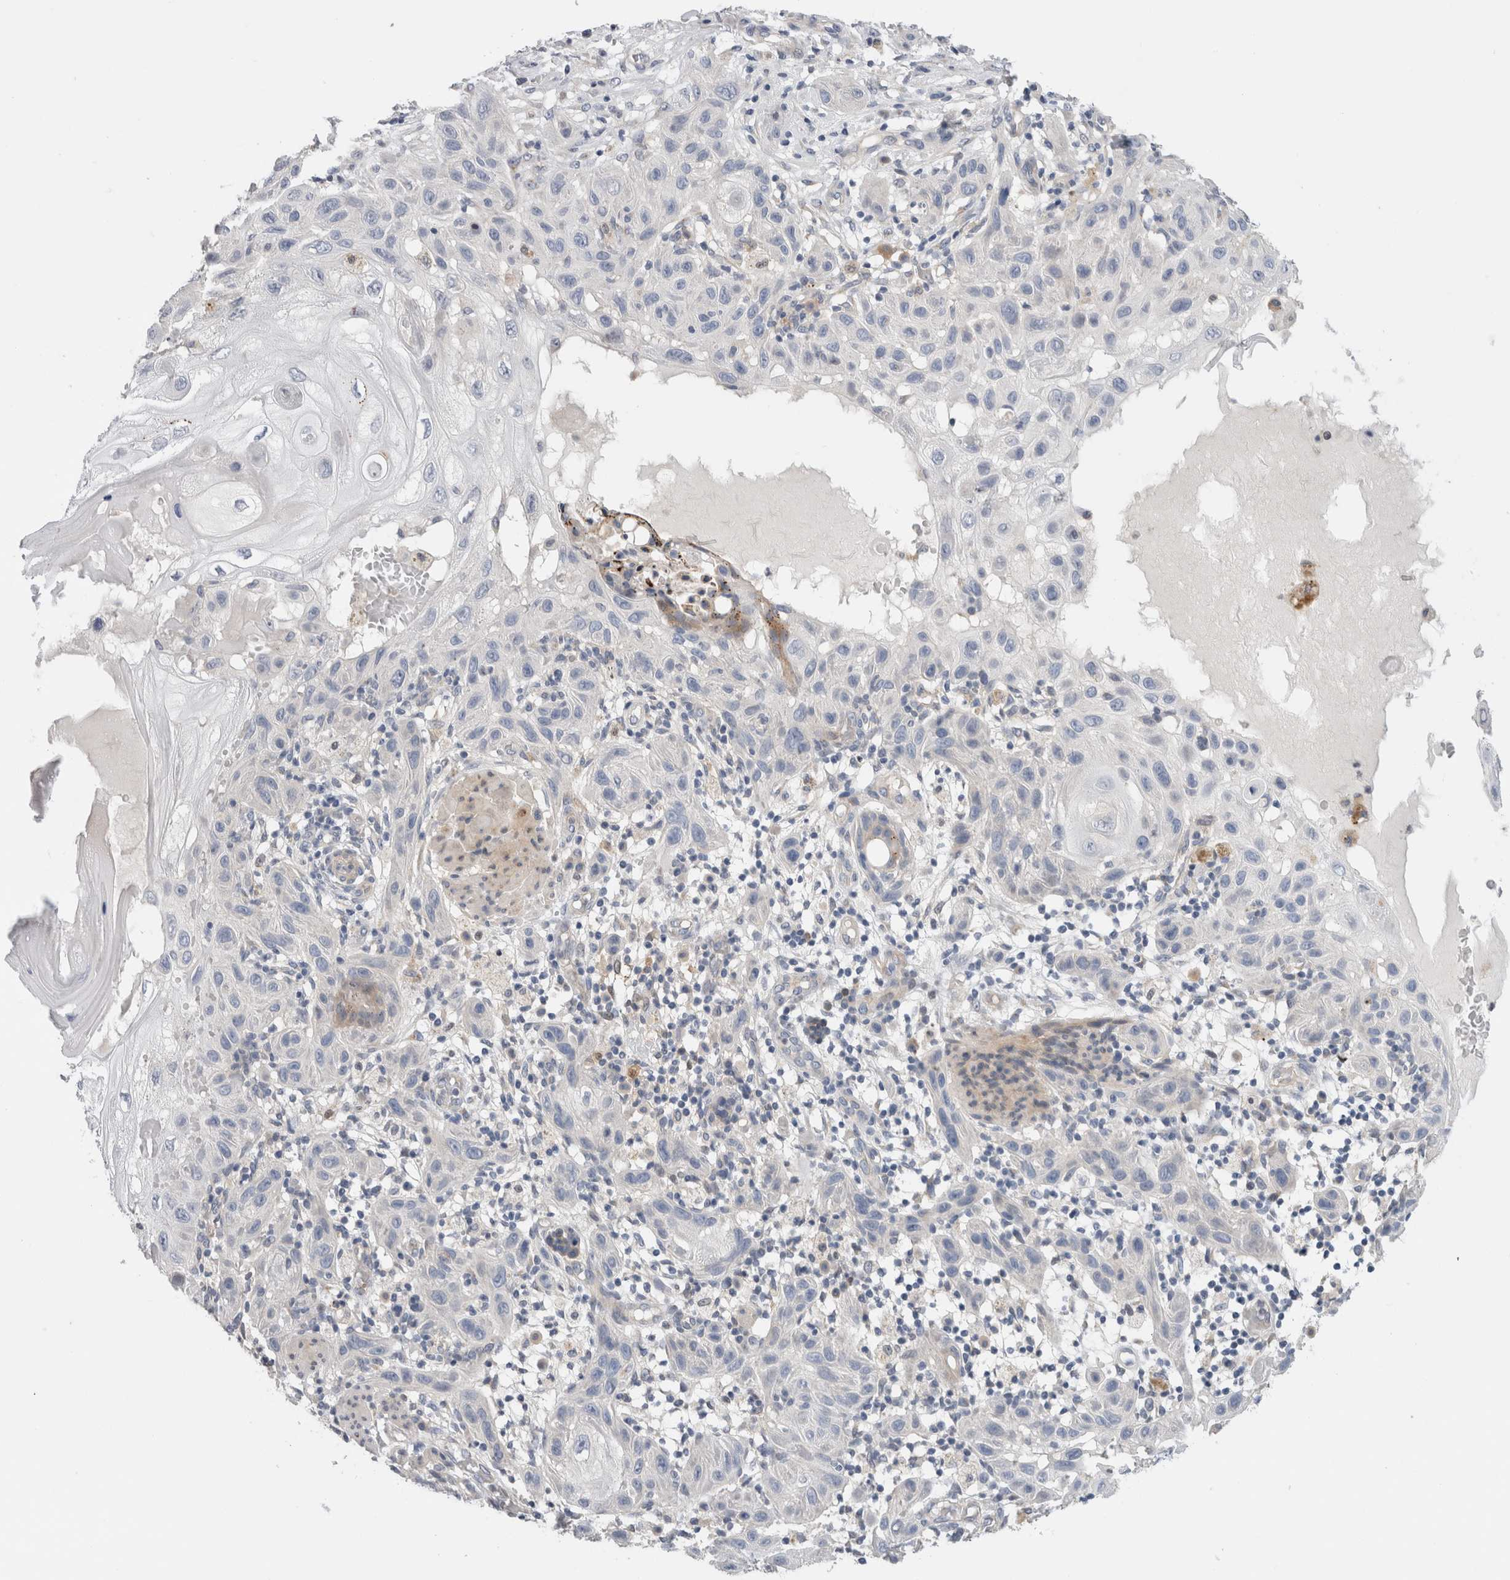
{"staining": {"intensity": "negative", "quantity": "none", "location": "none"}, "tissue": "skin cancer", "cell_type": "Tumor cells", "image_type": "cancer", "snomed": [{"axis": "morphology", "description": "Squamous cell carcinoma, NOS"}, {"axis": "topography", "description": "Skin"}], "caption": "Immunohistochemical staining of skin cancer displays no significant positivity in tumor cells. (IHC, brightfield microscopy, high magnification).", "gene": "SLC20A2", "patient": {"sex": "female", "age": 96}}